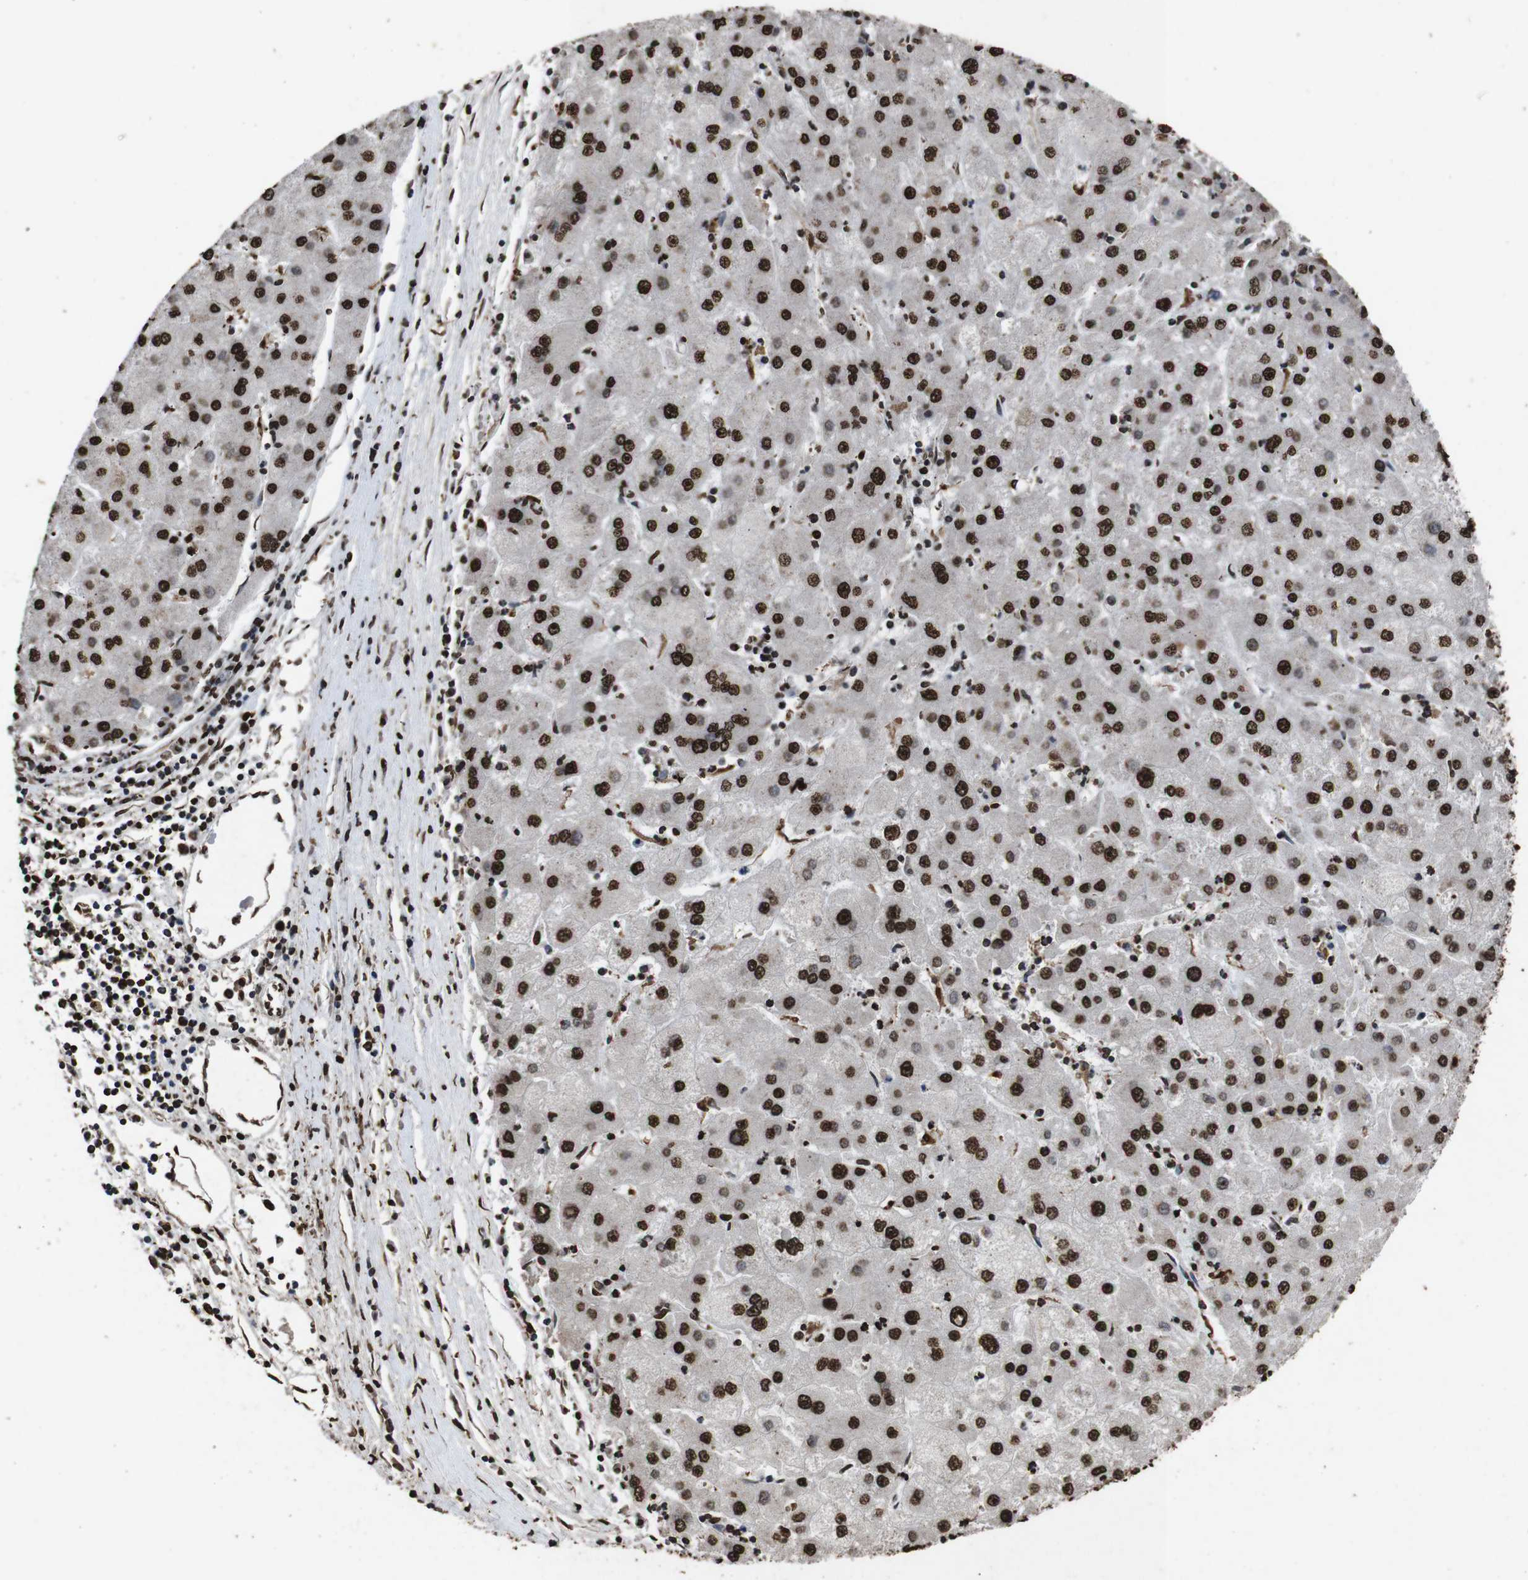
{"staining": {"intensity": "strong", "quantity": ">75%", "location": "nuclear"}, "tissue": "liver cancer", "cell_type": "Tumor cells", "image_type": "cancer", "snomed": [{"axis": "morphology", "description": "Carcinoma, Hepatocellular, NOS"}, {"axis": "topography", "description": "Liver"}], "caption": "Tumor cells demonstrate high levels of strong nuclear positivity in about >75% of cells in hepatocellular carcinoma (liver). The staining is performed using DAB brown chromogen to label protein expression. The nuclei are counter-stained blue using hematoxylin.", "gene": "MDM2", "patient": {"sex": "male", "age": 72}}